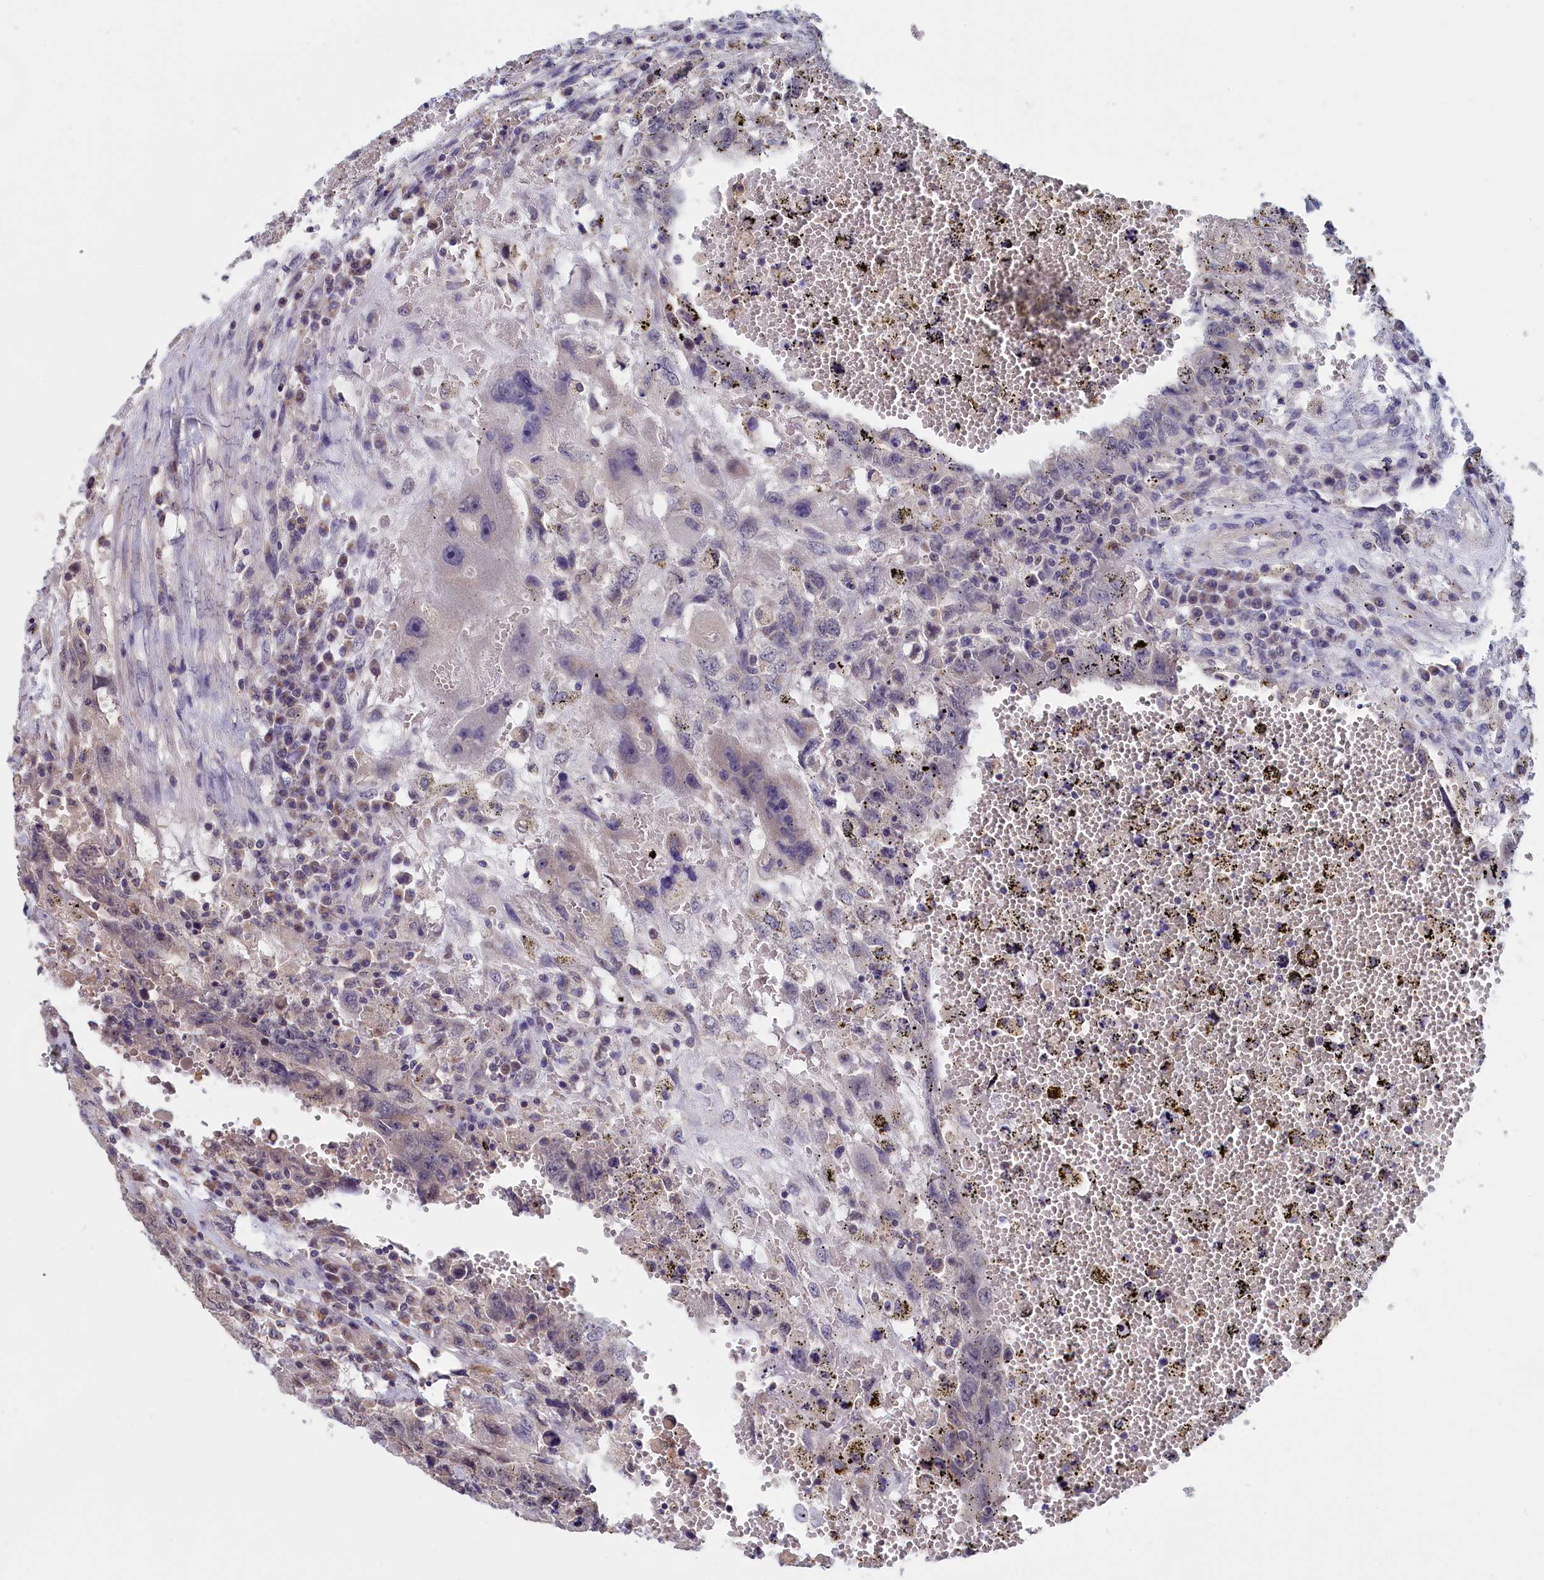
{"staining": {"intensity": "negative", "quantity": "none", "location": "none"}, "tissue": "testis cancer", "cell_type": "Tumor cells", "image_type": "cancer", "snomed": [{"axis": "morphology", "description": "Carcinoma, Embryonal, NOS"}, {"axis": "topography", "description": "Testis"}], "caption": "Immunohistochemistry of testis embryonal carcinoma shows no staining in tumor cells.", "gene": "EPB41L4B", "patient": {"sex": "male", "age": 26}}